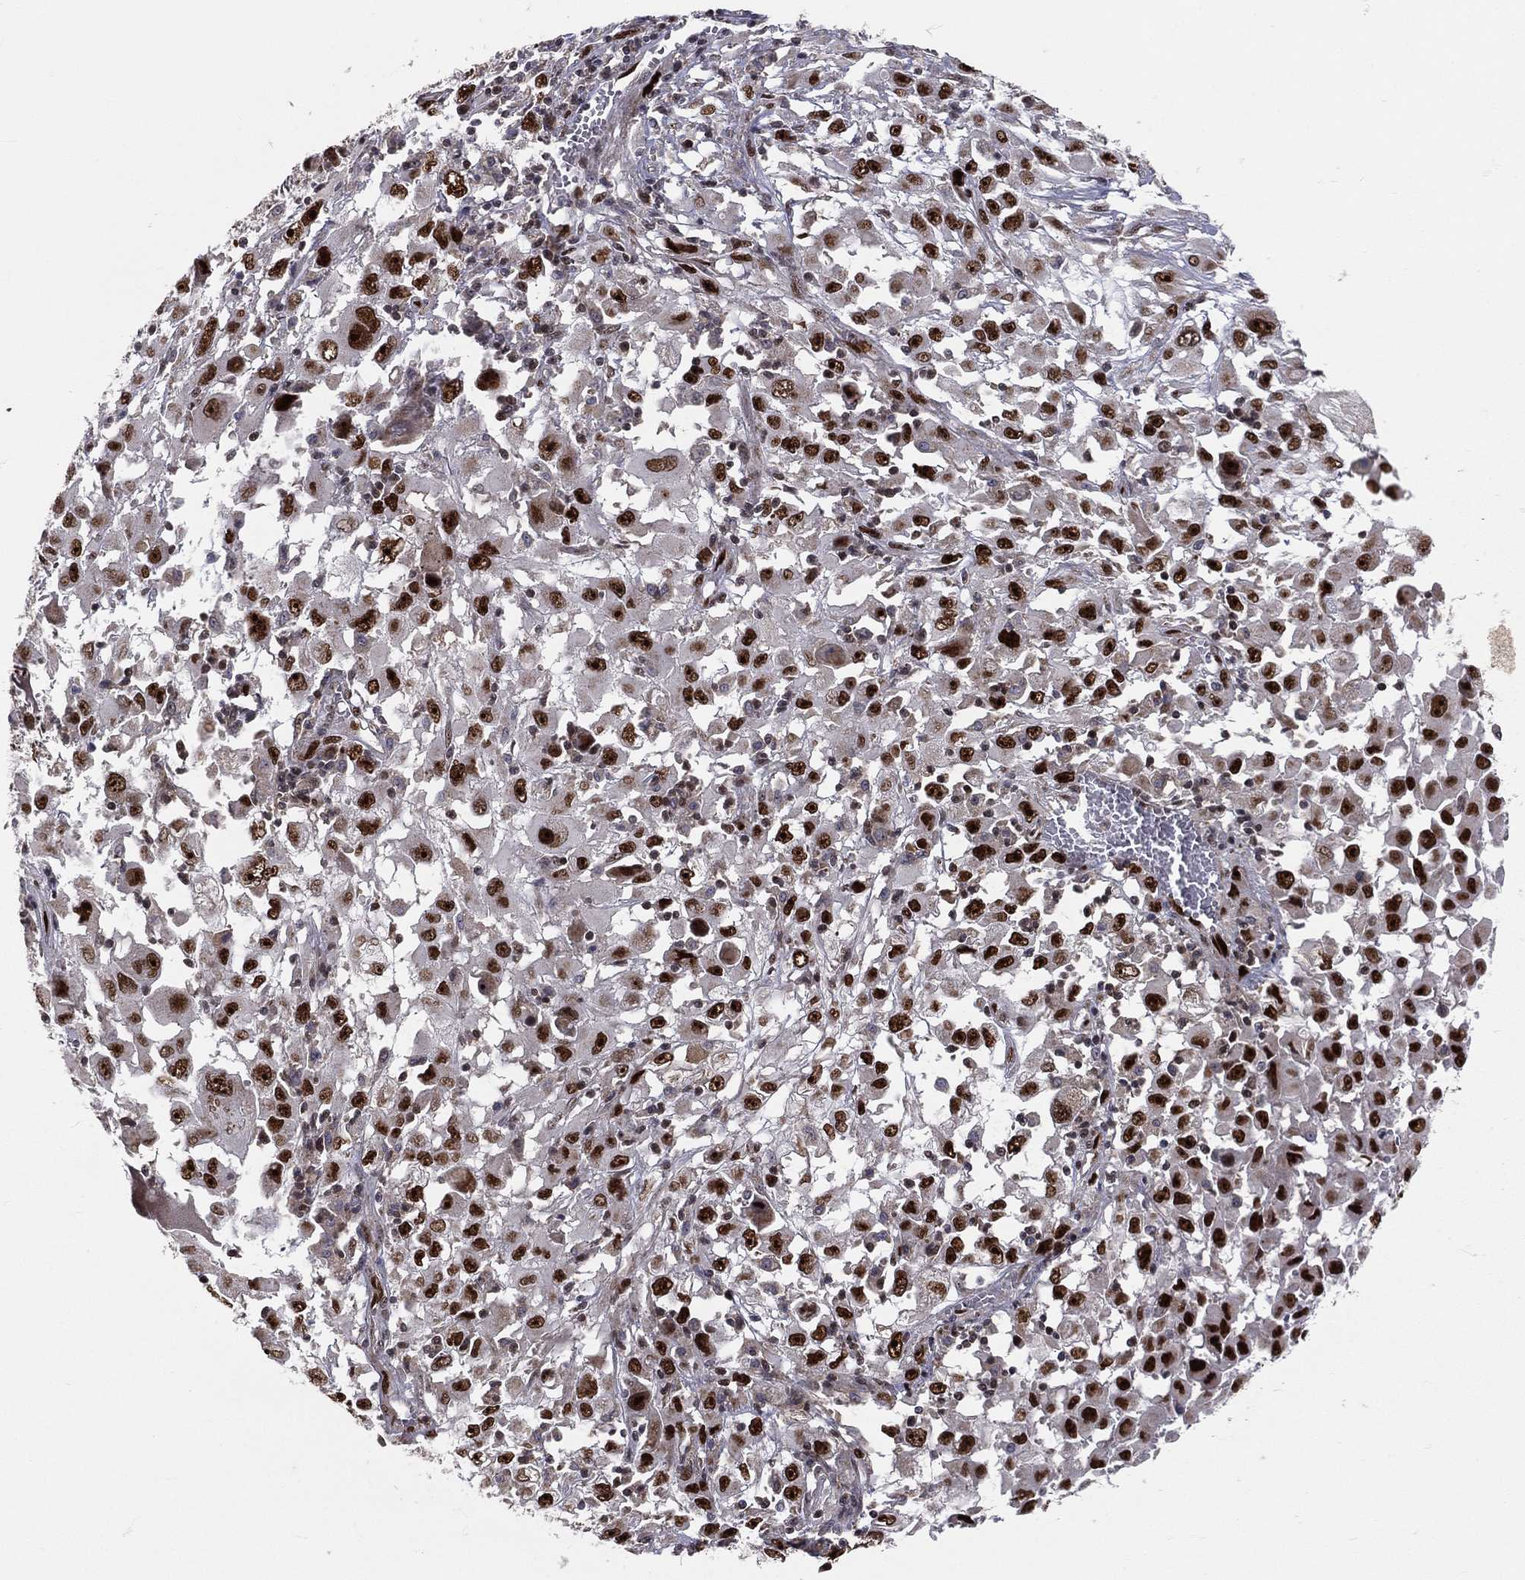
{"staining": {"intensity": "strong", "quantity": ">75%", "location": "nuclear"}, "tissue": "melanoma", "cell_type": "Tumor cells", "image_type": "cancer", "snomed": [{"axis": "morphology", "description": "Malignant melanoma, Metastatic site"}, {"axis": "topography", "description": "Soft tissue"}], "caption": "Protein staining displays strong nuclear positivity in about >75% of tumor cells in melanoma.", "gene": "ZEB1", "patient": {"sex": "male", "age": 50}}